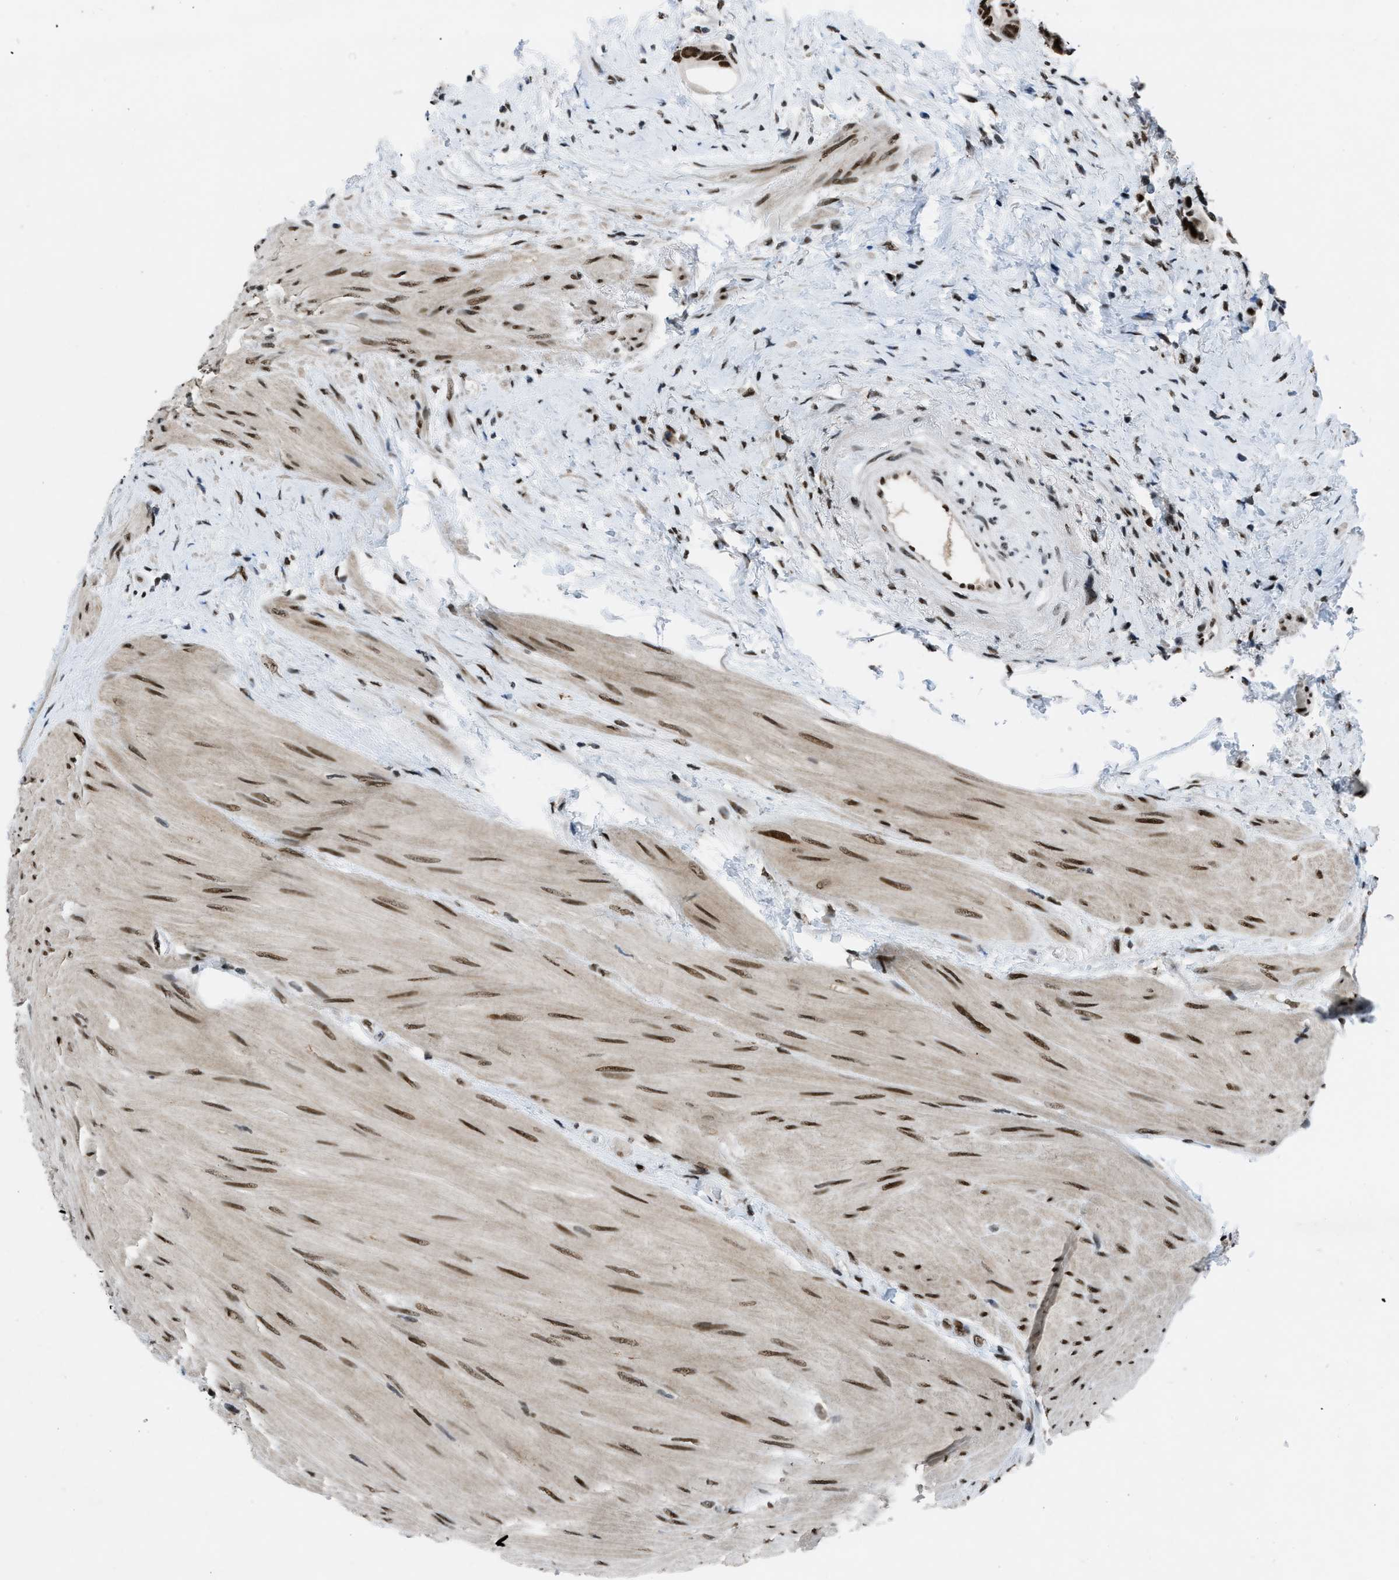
{"staining": {"intensity": "strong", "quantity": ">75%", "location": "nuclear"}, "tissue": "colorectal cancer", "cell_type": "Tumor cells", "image_type": "cancer", "snomed": [{"axis": "morphology", "description": "Adenocarcinoma, NOS"}, {"axis": "topography", "description": "Rectum"}], "caption": "An image of human colorectal cancer stained for a protein shows strong nuclear brown staining in tumor cells.", "gene": "GATAD2B", "patient": {"sex": "male", "age": 51}}